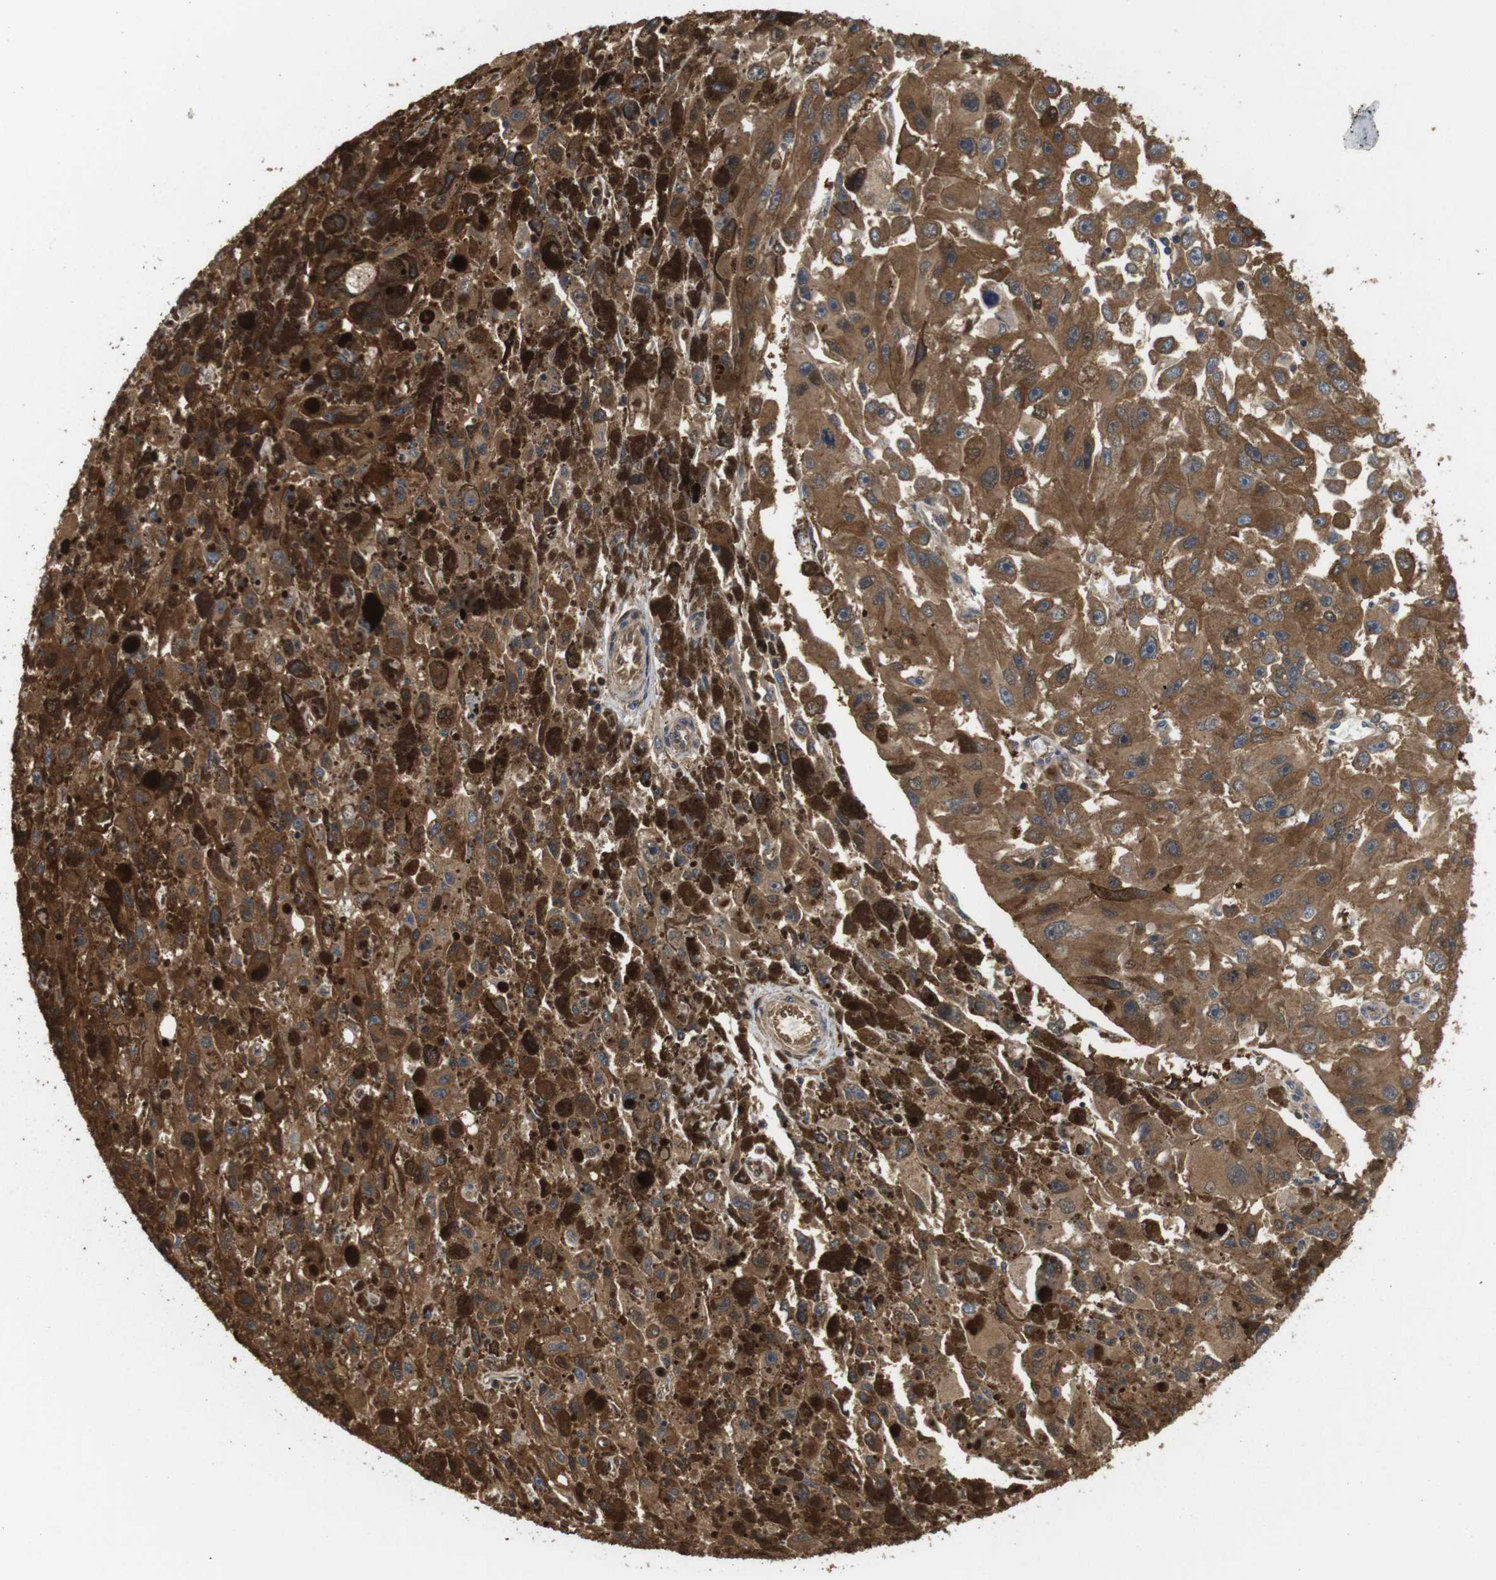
{"staining": {"intensity": "moderate", "quantity": ">75%", "location": "cytoplasmic/membranous"}, "tissue": "melanoma", "cell_type": "Tumor cells", "image_type": "cancer", "snomed": [{"axis": "morphology", "description": "Malignant melanoma, NOS"}, {"axis": "topography", "description": "Skin"}], "caption": "Brown immunohistochemical staining in melanoma displays moderate cytoplasmic/membranous expression in approximately >75% of tumor cells.", "gene": "LDHA", "patient": {"sex": "female", "age": 104}}